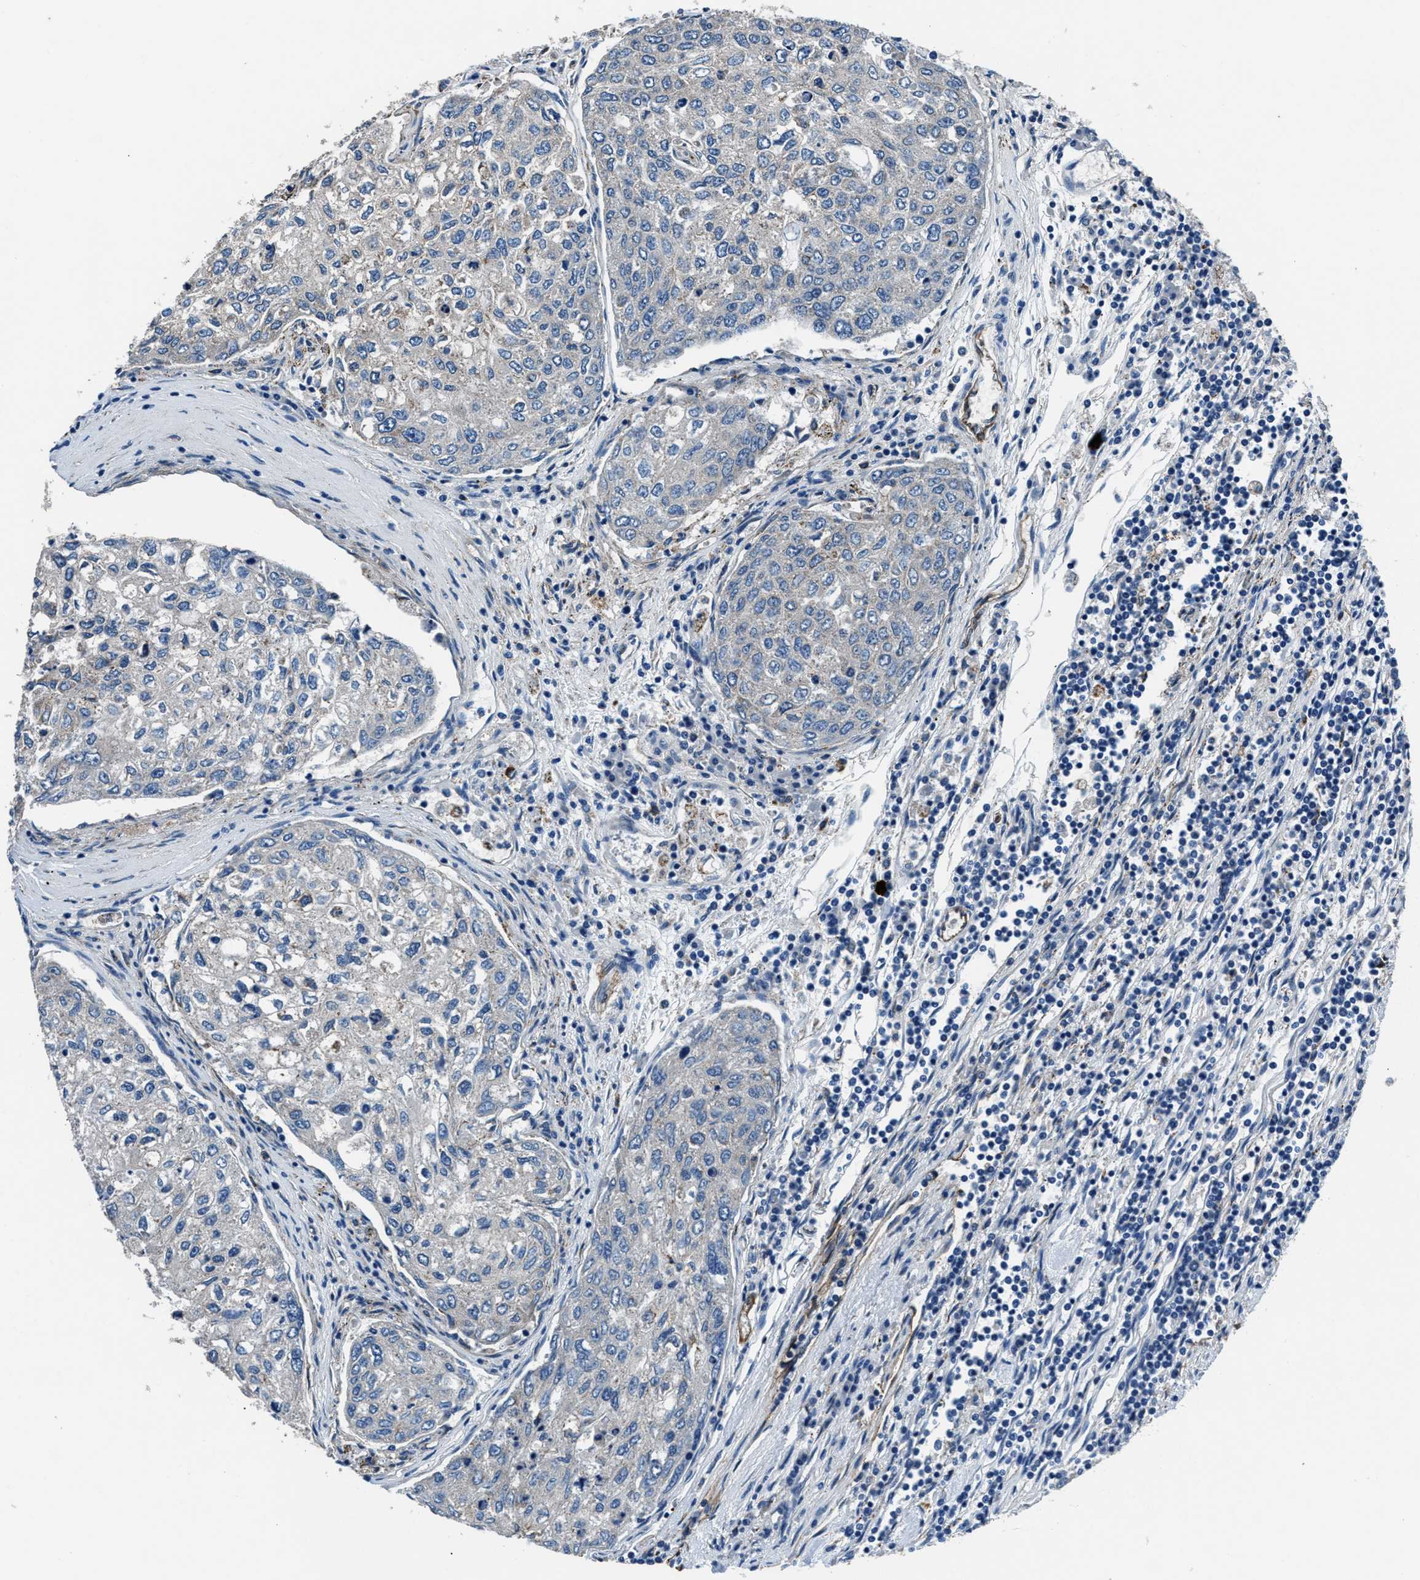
{"staining": {"intensity": "negative", "quantity": "none", "location": "none"}, "tissue": "urothelial cancer", "cell_type": "Tumor cells", "image_type": "cancer", "snomed": [{"axis": "morphology", "description": "Urothelial carcinoma, High grade"}, {"axis": "topography", "description": "Lymph node"}, {"axis": "topography", "description": "Urinary bladder"}], "caption": "Tumor cells show no significant protein staining in high-grade urothelial carcinoma.", "gene": "PRTFDC1", "patient": {"sex": "male", "age": 51}}